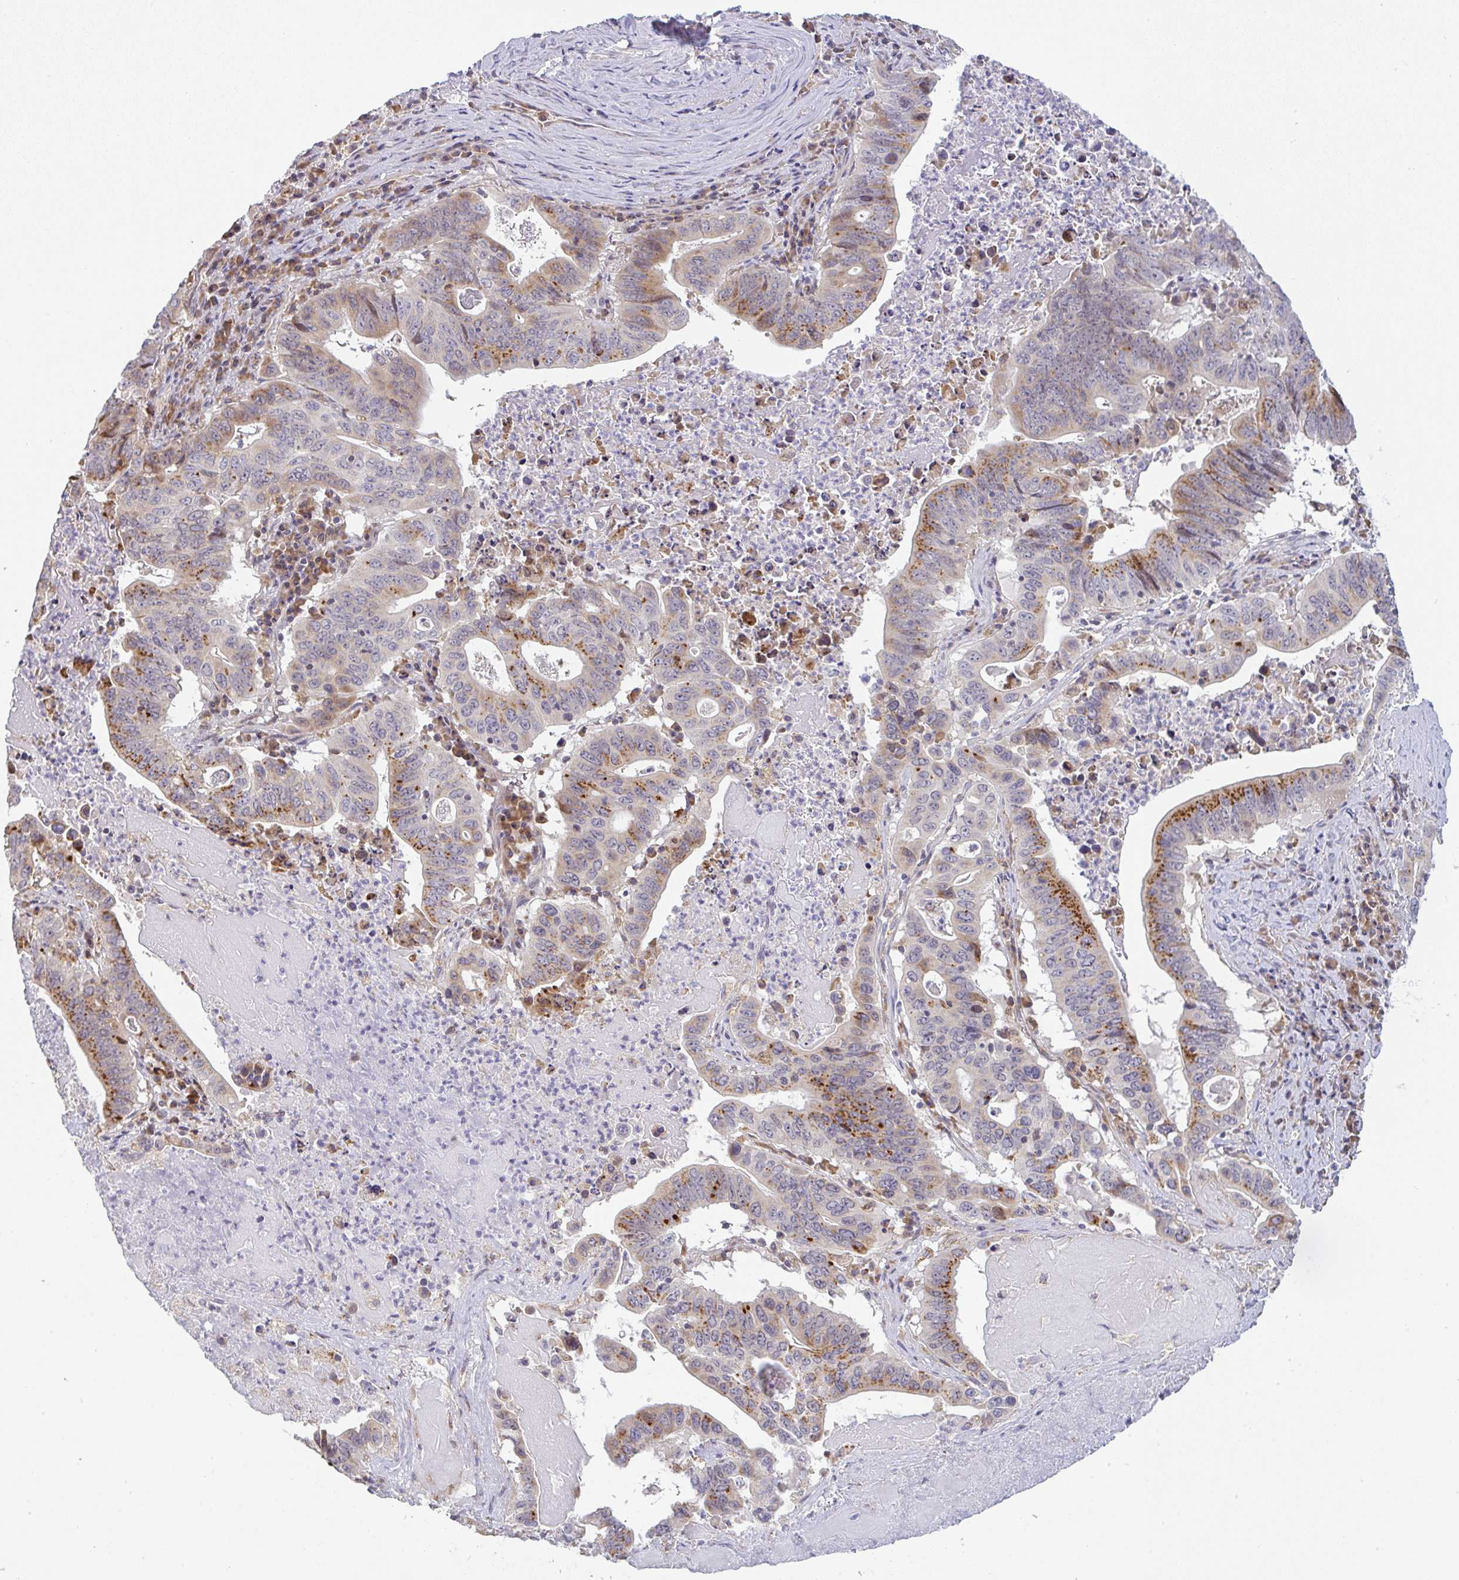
{"staining": {"intensity": "moderate", "quantity": "25%-75%", "location": "cytoplasmic/membranous"}, "tissue": "lung cancer", "cell_type": "Tumor cells", "image_type": "cancer", "snomed": [{"axis": "morphology", "description": "Adenocarcinoma, NOS"}, {"axis": "topography", "description": "Lung"}], "caption": "Moderate cytoplasmic/membranous expression for a protein is present in approximately 25%-75% of tumor cells of lung cancer using IHC.", "gene": "MOB1A", "patient": {"sex": "female", "age": 60}}